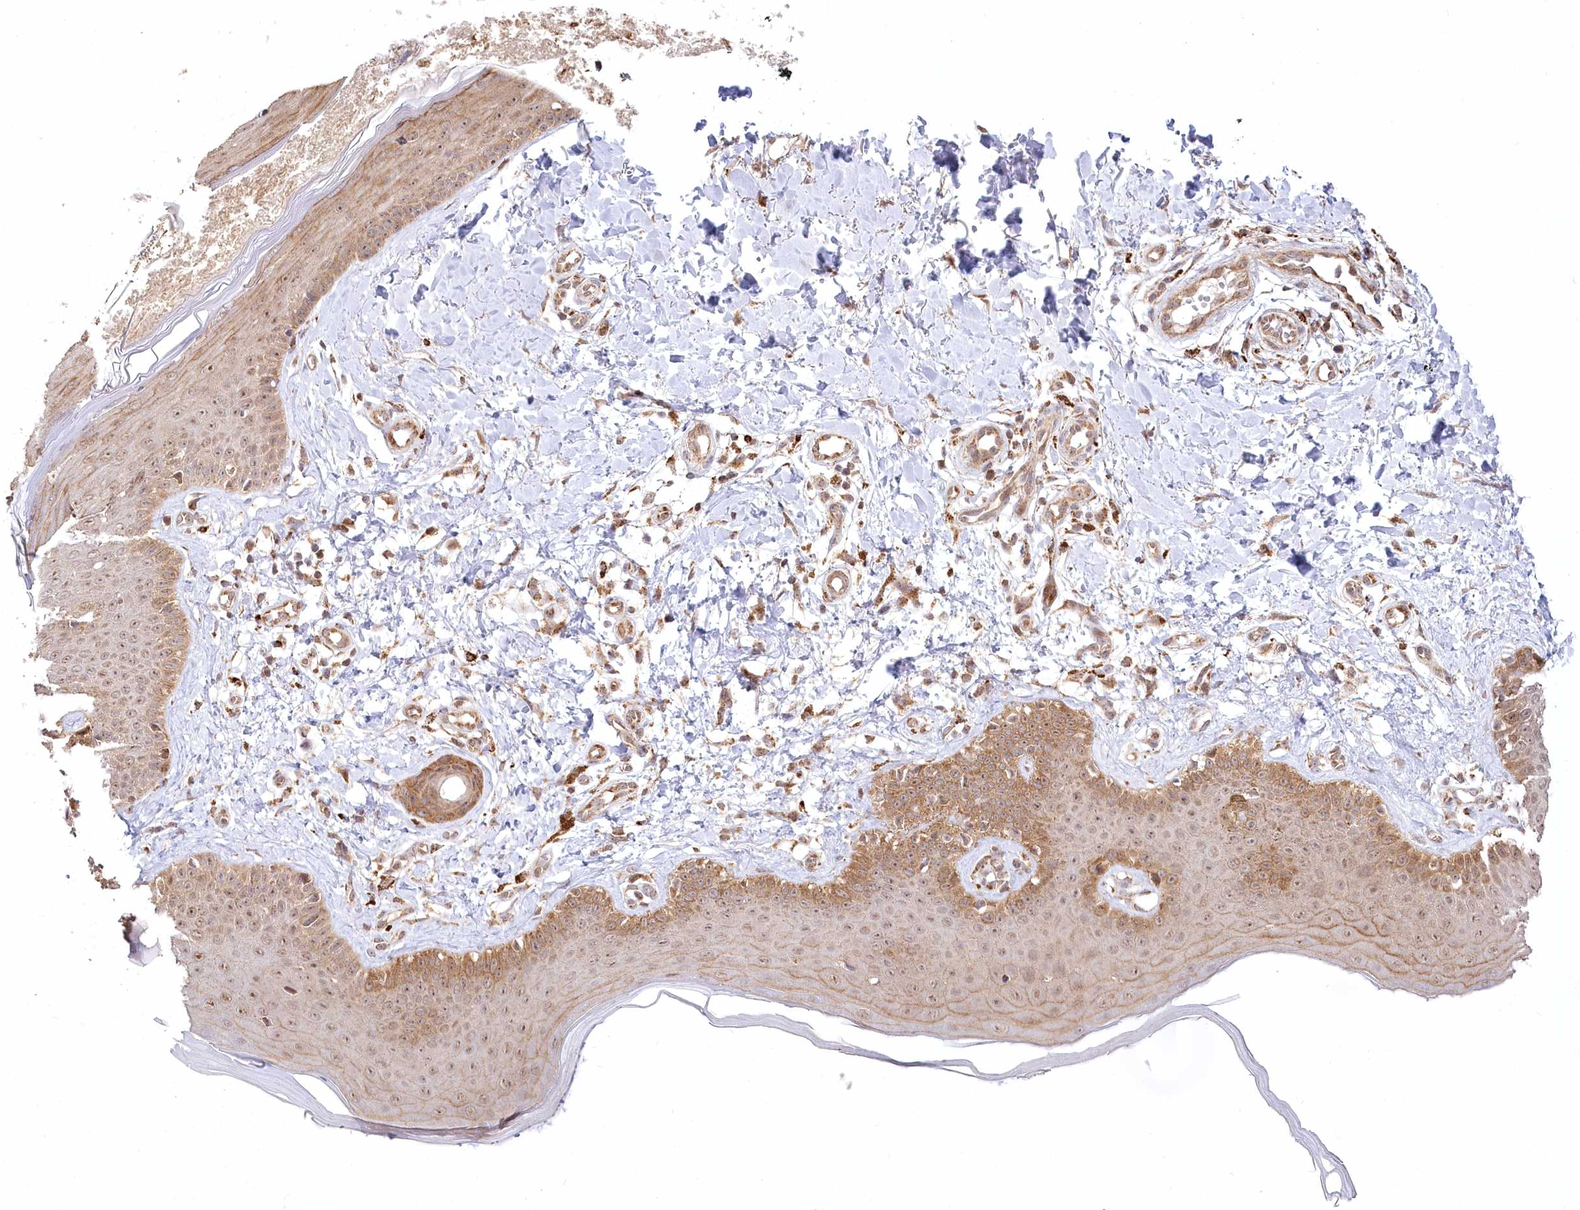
{"staining": {"intensity": "moderate", "quantity": ">75%", "location": "cytoplasmic/membranous"}, "tissue": "skin", "cell_type": "Fibroblasts", "image_type": "normal", "snomed": [{"axis": "morphology", "description": "Normal tissue, NOS"}, {"axis": "topography", "description": "Skin"}], "caption": "IHC of normal skin reveals medium levels of moderate cytoplasmic/membranous expression in approximately >75% of fibroblasts.", "gene": "RTN4IP1", "patient": {"sex": "male", "age": 52}}